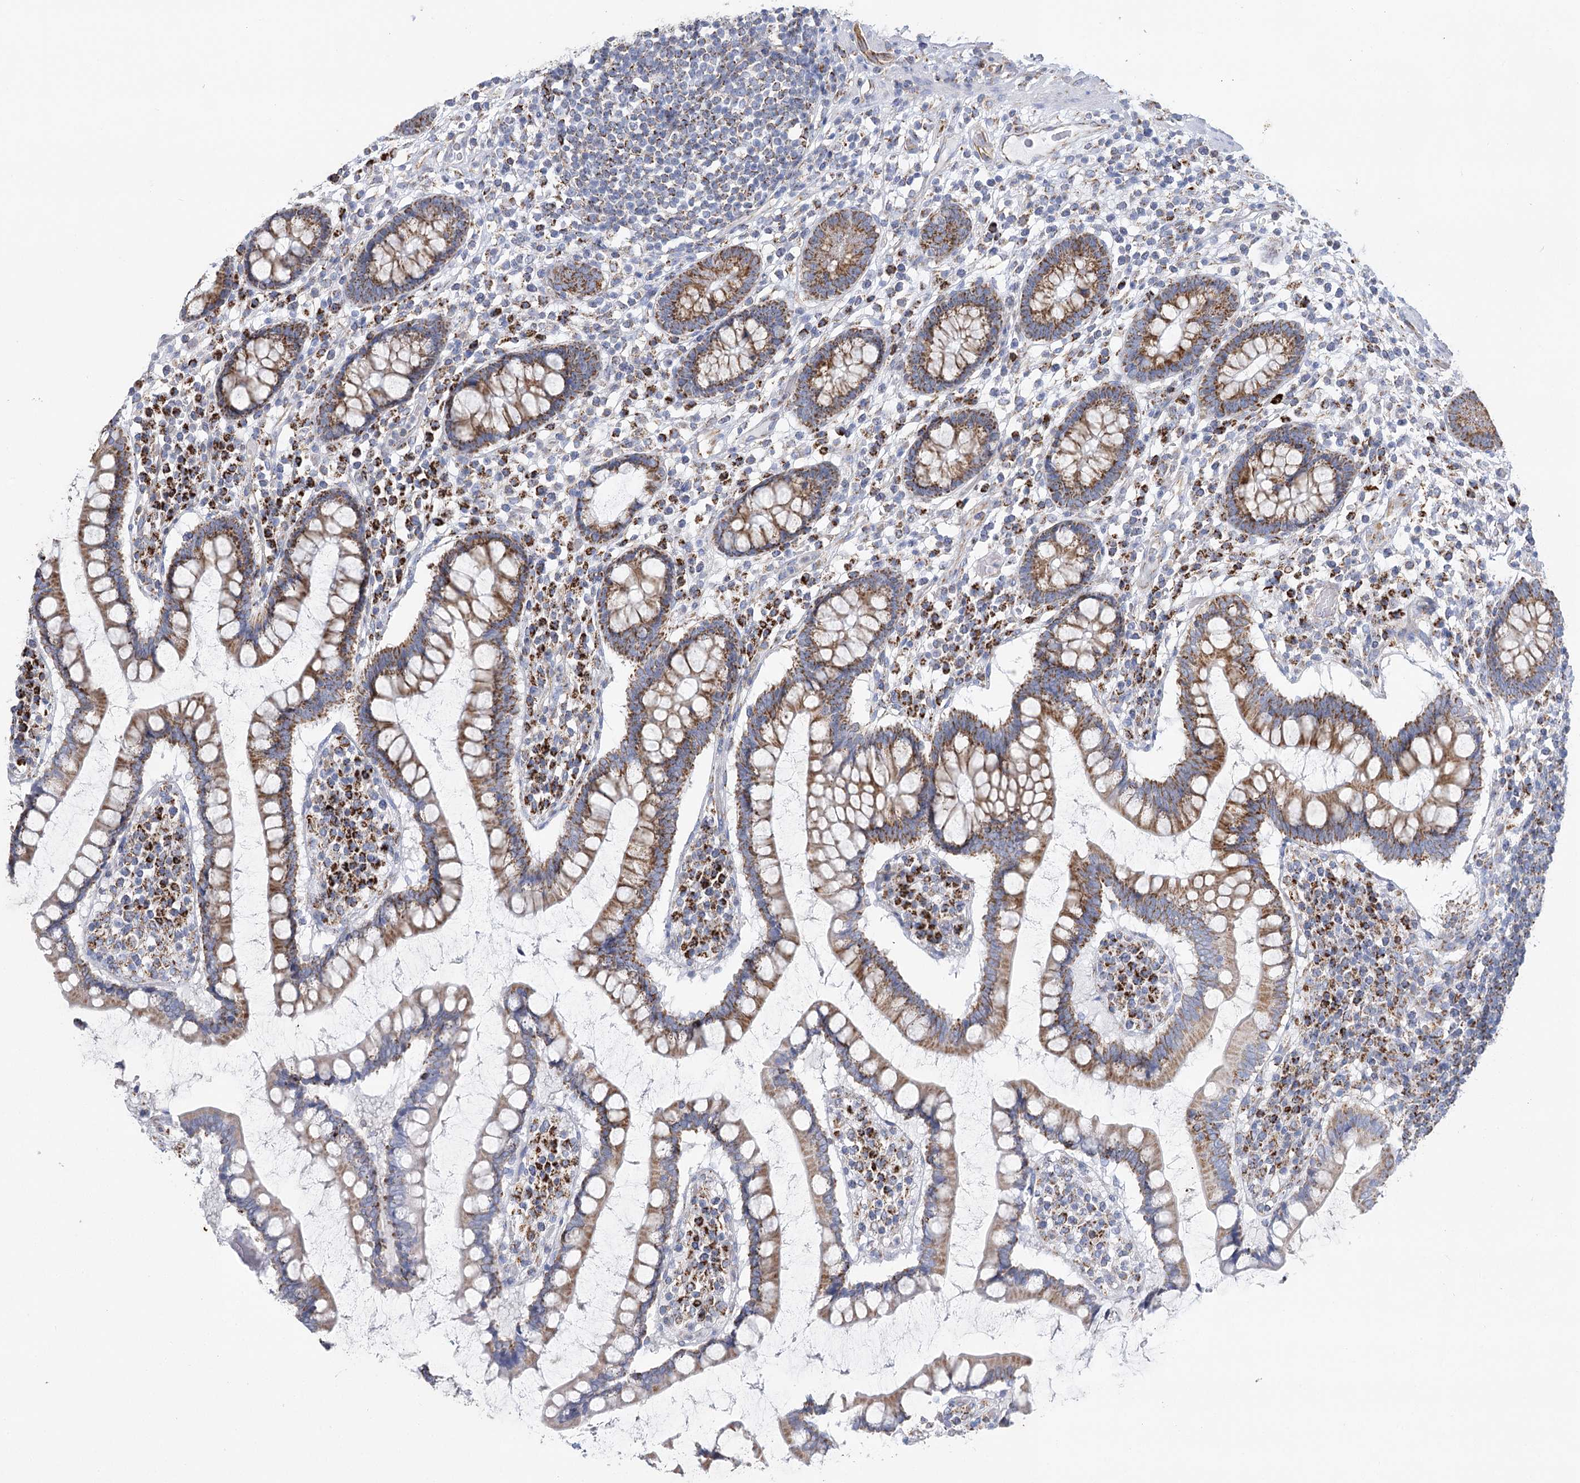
{"staining": {"intensity": "moderate", "quantity": "<25%", "location": "cytoplasmic/membranous"}, "tissue": "colon", "cell_type": "Endothelial cells", "image_type": "normal", "snomed": [{"axis": "morphology", "description": "Normal tissue, NOS"}, {"axis": "topography", "description": "Colon"}], "caption": "IHC staining of benign colon, which reveals low levels of moderate cytoplasmic/membranous expression in about <25% of endothelial cells indicating moderate cytoplasmic/membranous protein expression. The staining was performed using DAB (brown) for protein detection and nuclei were counterstained in hematoxylin (blue).", "gene": "DHTKD1", "patient": {"sex": "female", "age": 79}}